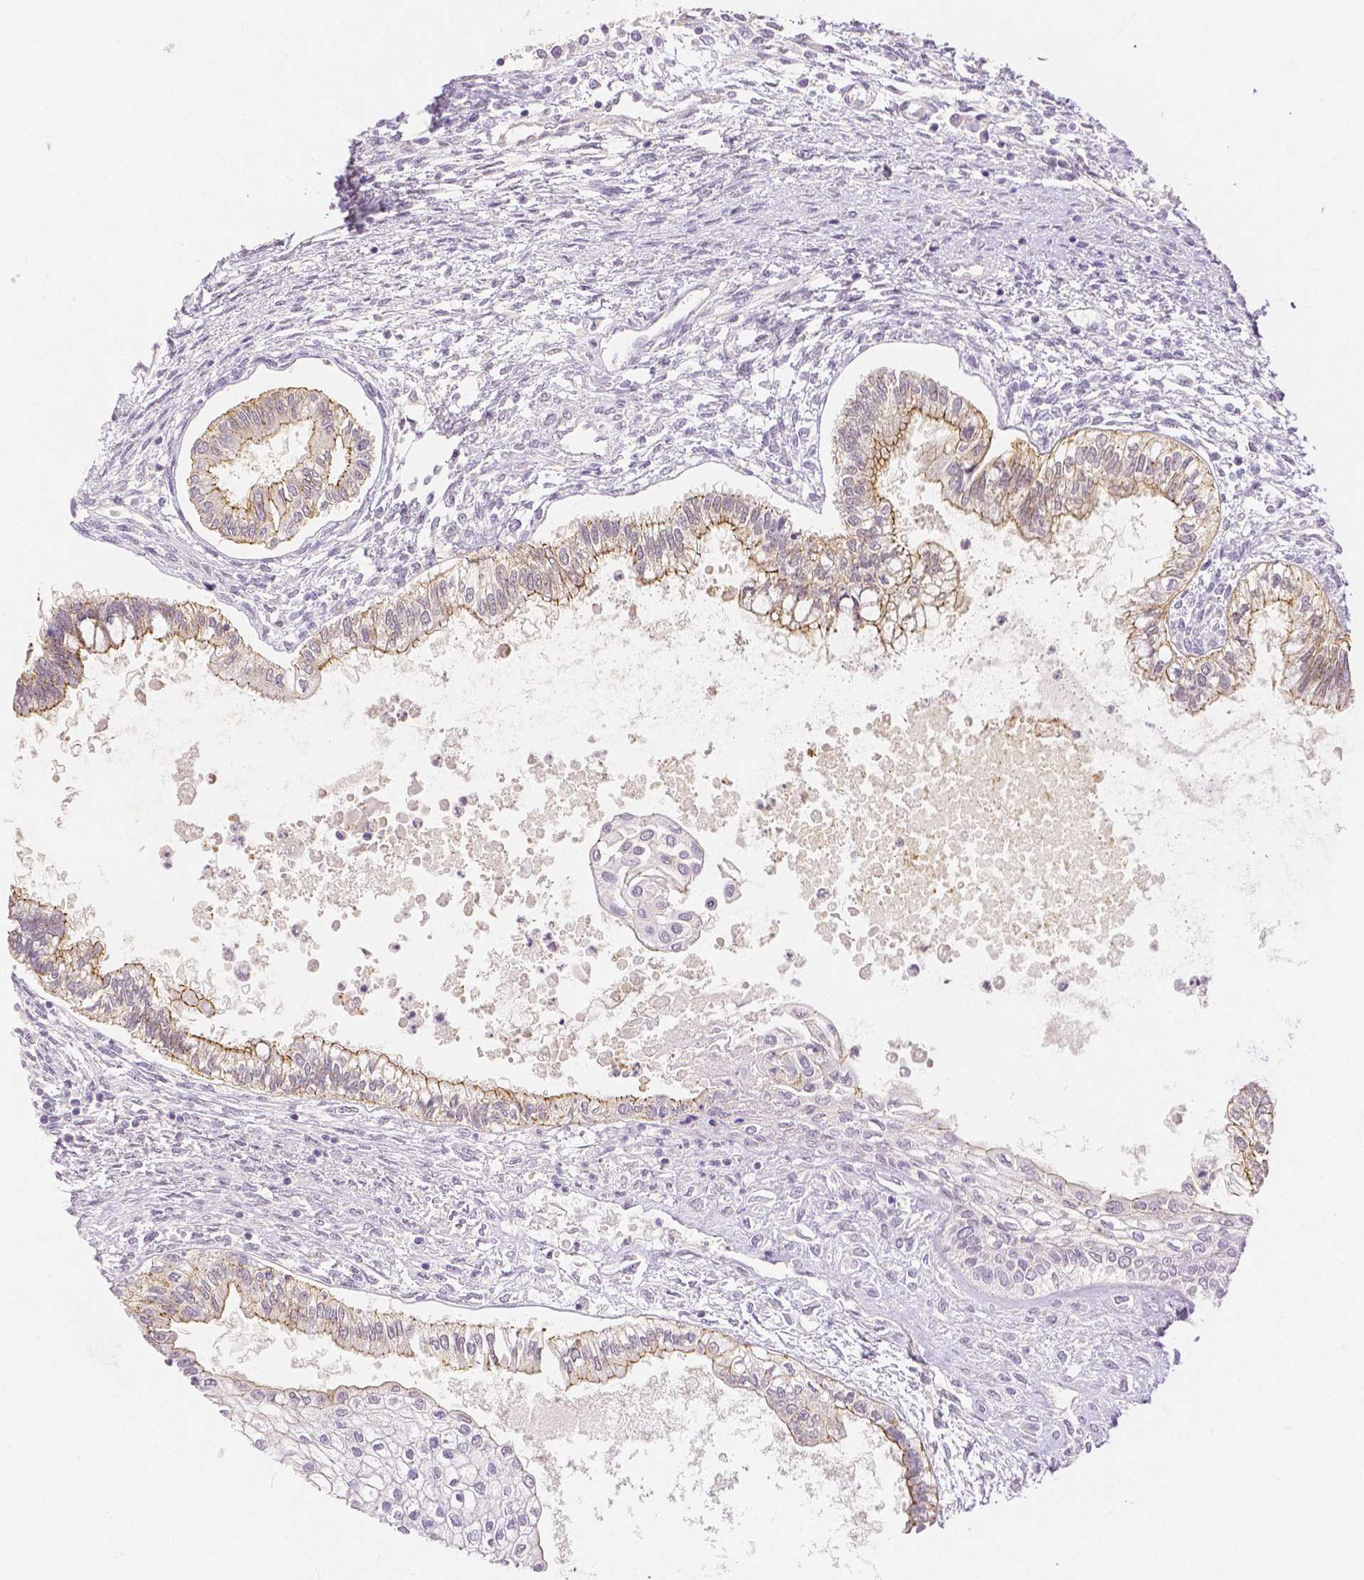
{"staining": {"intensity": "moderate", "quantity": ">75%", "location": "cytoplasmic/membranous"}, "tissue": "testis cancer", "cell_type": "Tumor cells", "image_type": "cancer", "snomed": [{"axis": "morphology", "description": "Carcinoma, Embryonal, NOS"}, {"axis": "topography", "description": "Testis"}], "caption": "High-magnification brightfield microscopy of testis embryonal carcinoma stained with DAB (3,3'-diaminobenzidine) (brown) and counterstained with hematoxylin (blue). tumor cells exhibit moderate cytoplasmic/membranous expression is identified in about>75% of cells.", "gene": "OCLN", "patient": {"sex": "male", "age": 37}}